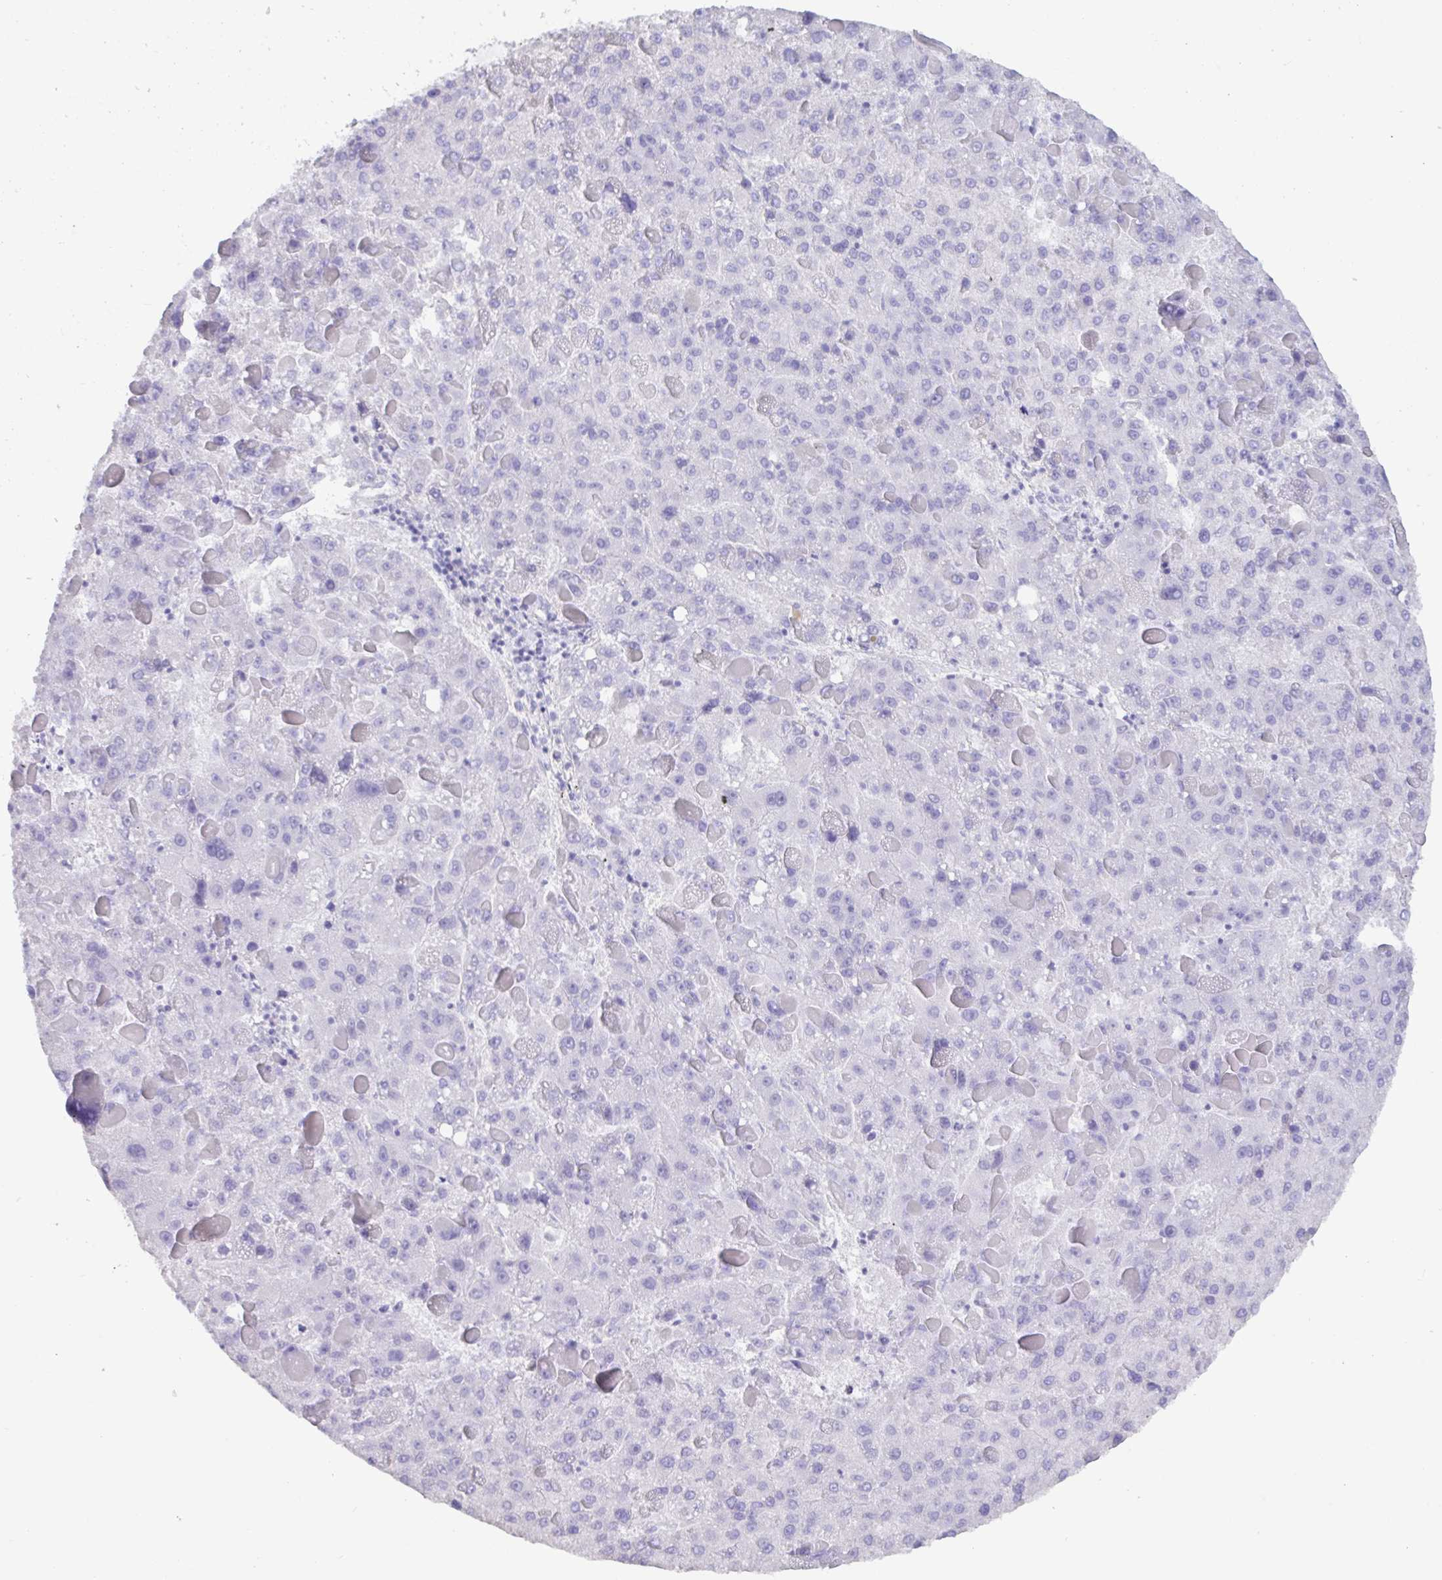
{"staining": {"intensity": "negative", "quantity": "none", "location": "none"}, "tissue": "liver cancer", "cell_type": "Tumor cells", "image_type": "cancer", "snomed": [{"axis": "morphology", "description": "Carcinoma, Hepatocellular, NOS"}, {"axis": "topography", "description": "Liver"}], "caption": "This image is of liver hepatocellular carcinoma stained with immunohistochemistry to label a protein in brown with the nuclei are counter-stained blue. There is no expression in tumor cells.", "gene": "TNNC1", "patient": {"sex": "female", "age": 82}}